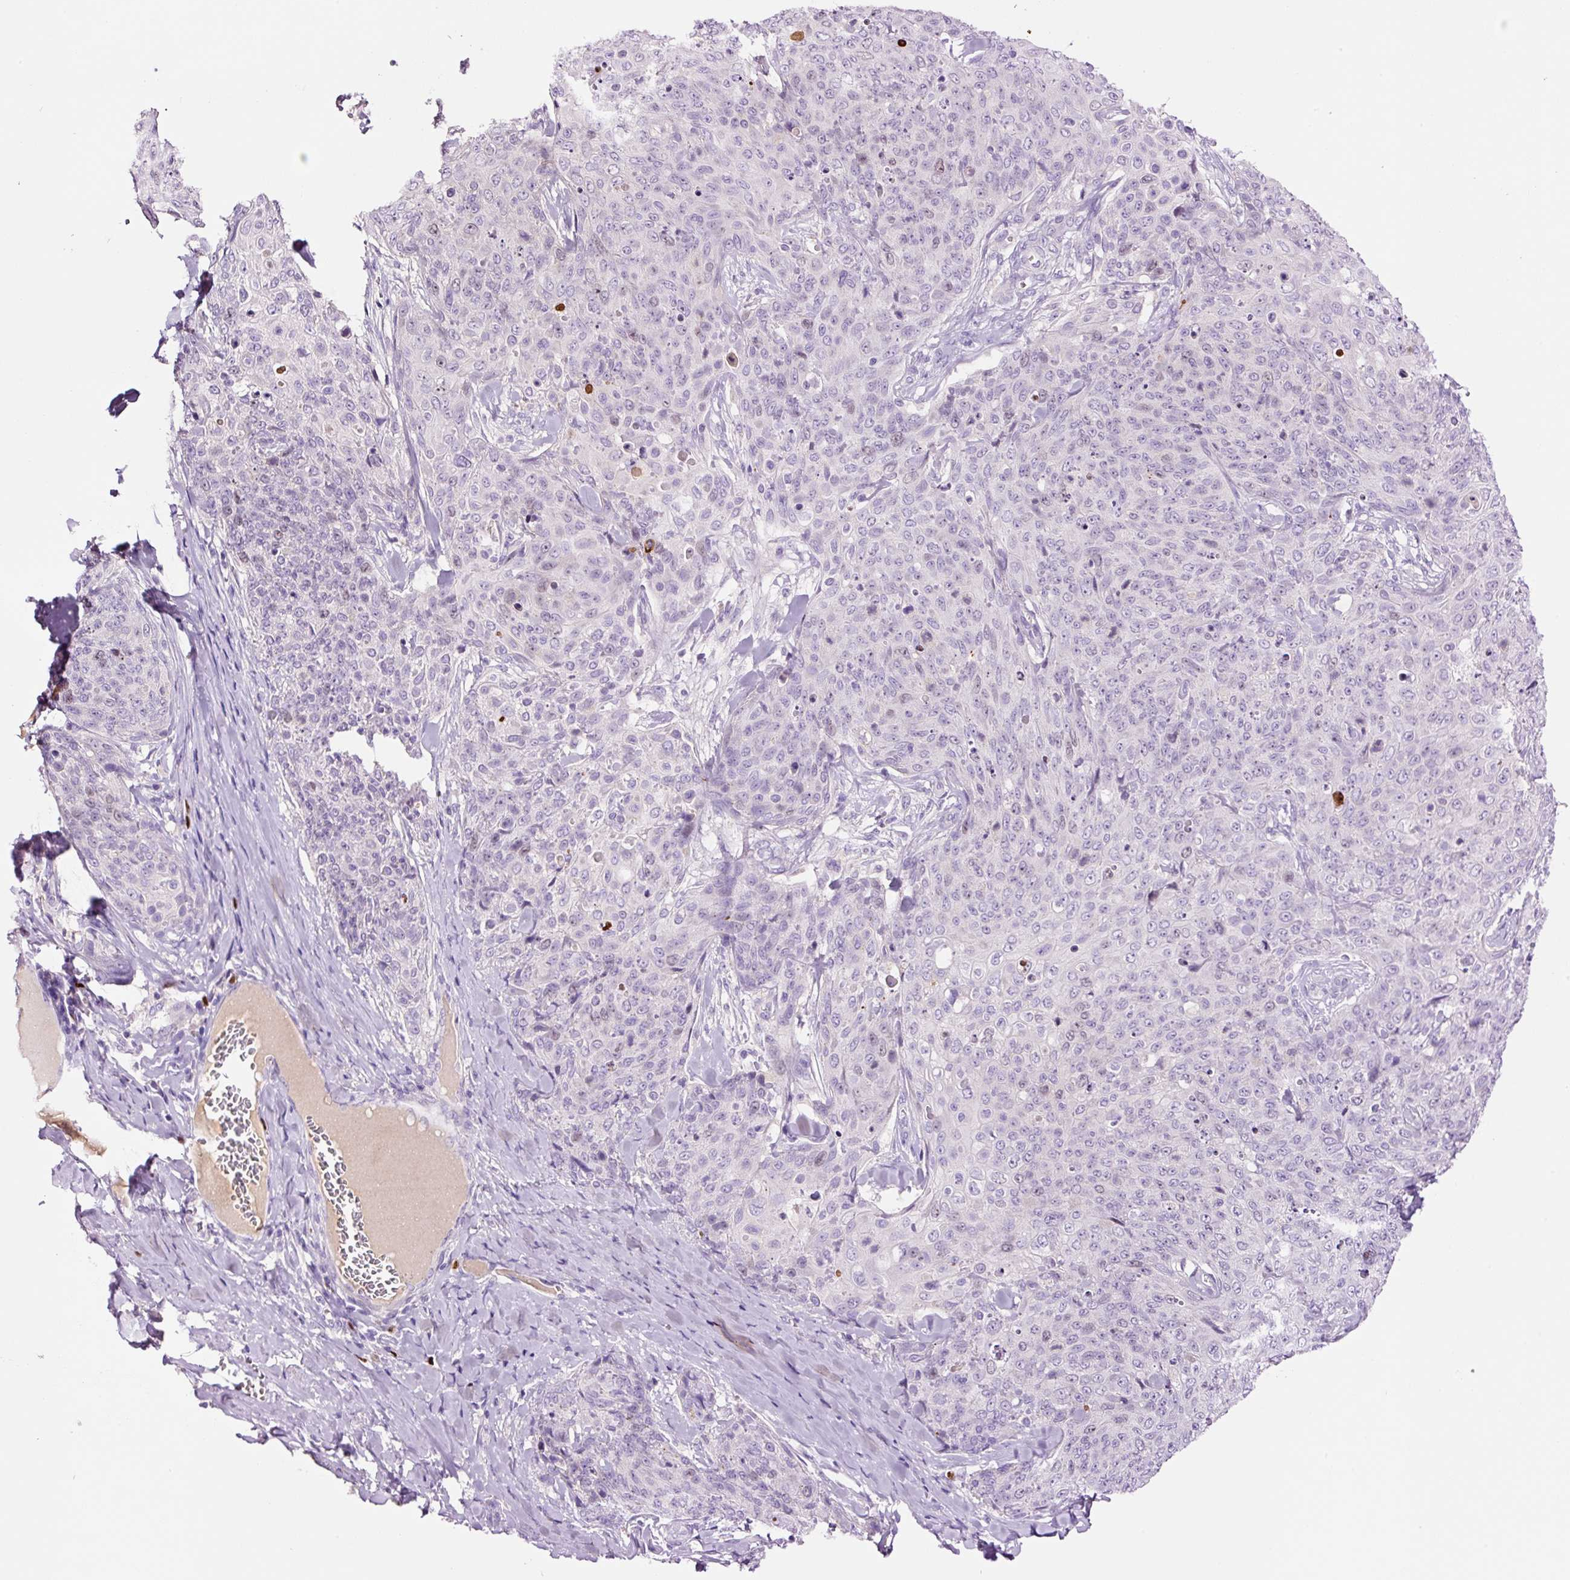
{"staining": {"intensity": "negative", "quantity": "none", "location": "none"}, "tissue": "skin cancer", "cell_type": "Tumor cells", "image_type": "cancer", "snomed": [{"axis": "morphology", "description": "Squamous cell carcinoma, NOS"}, {"axis": "topography", "description": "Skin"}, {"axis": "topography", "description": "Vulva"}], "caption": "Skin squamous cell carcinoma stained for a protein using immunohistochemistry reveals no expression tumor cells.", "gene": "DPPA4", "patient": {"sex": "female", "age": 85}}